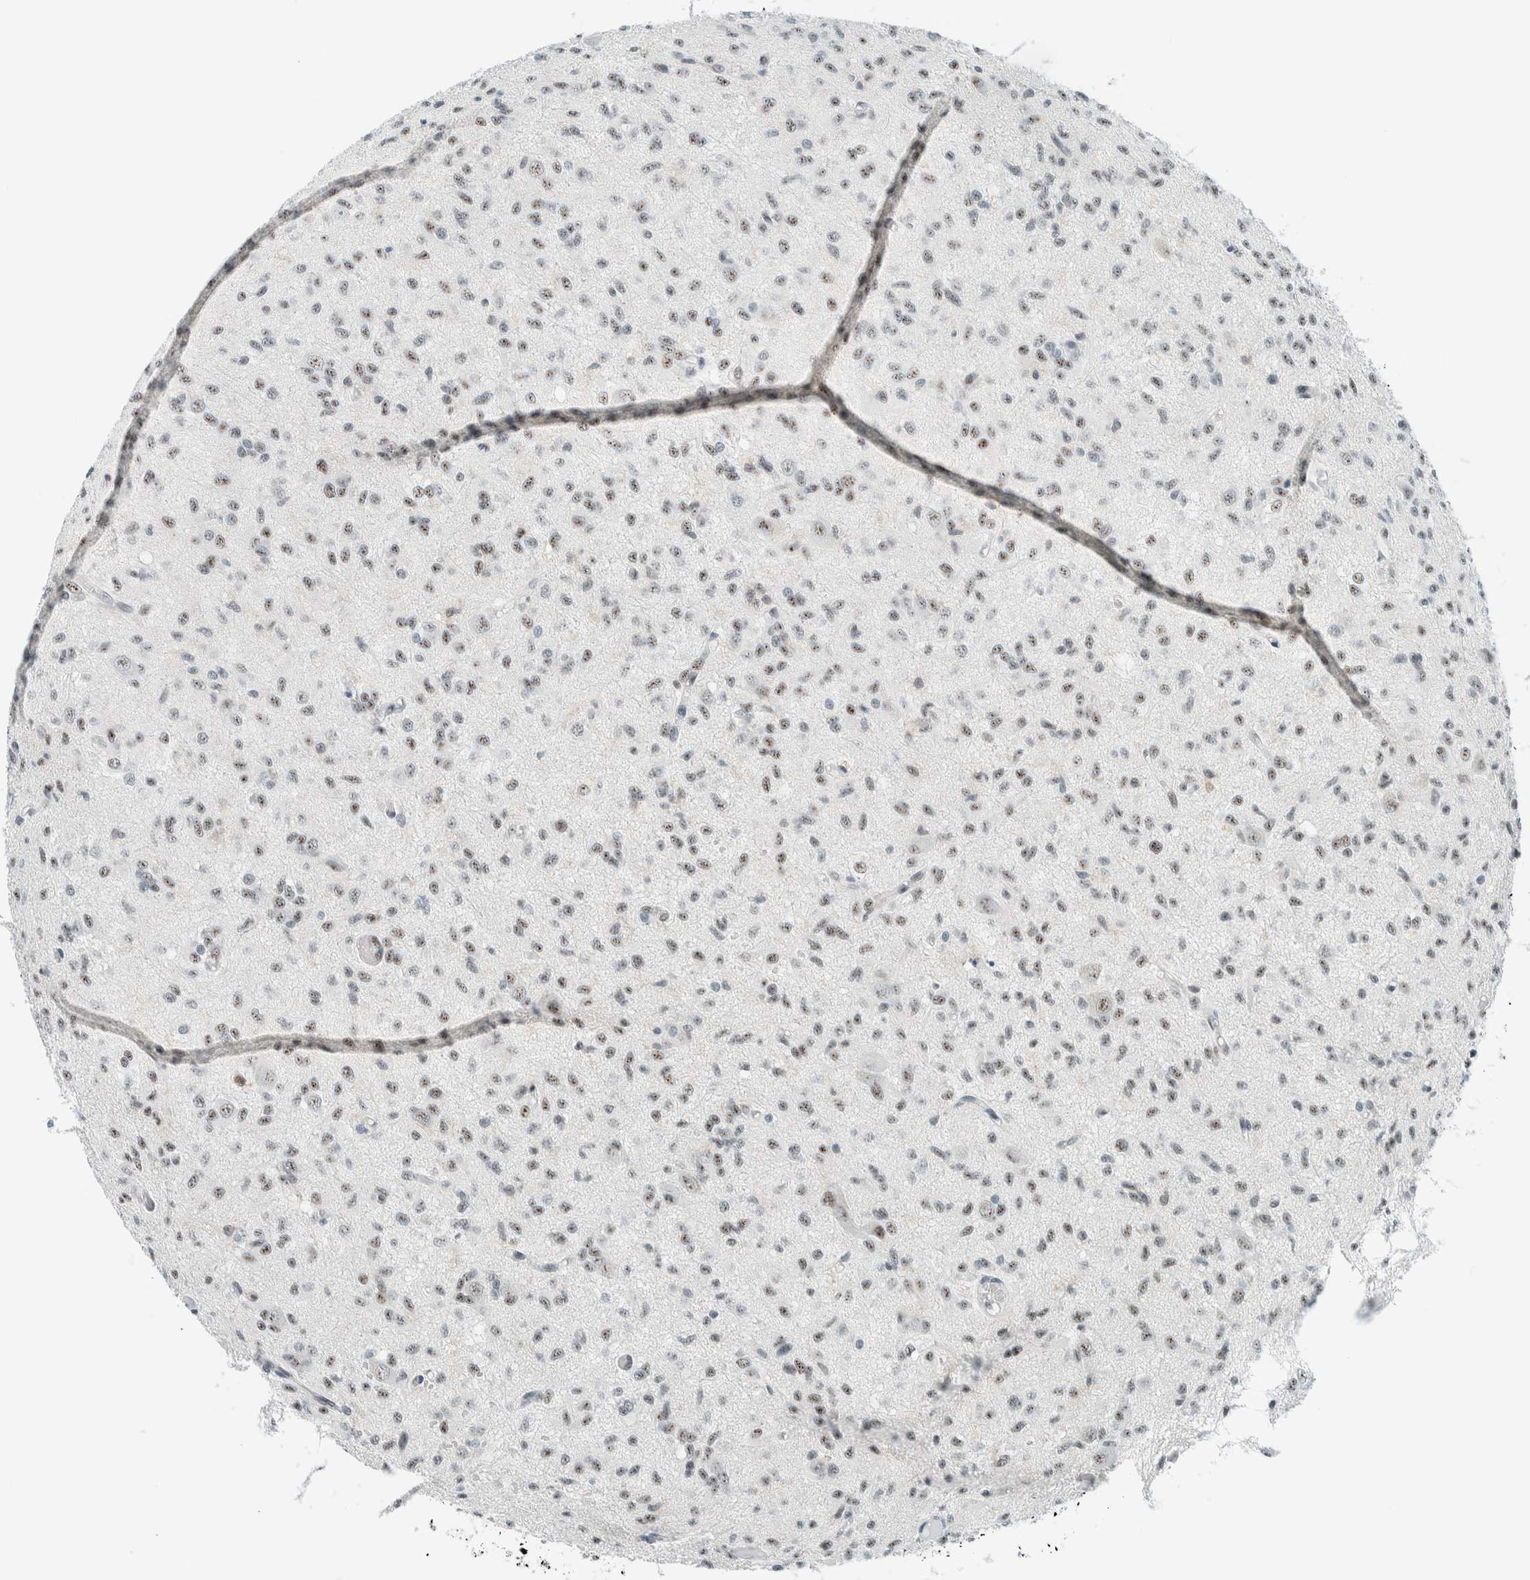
{"staining": {"intensity": "weak", "quantity": ">75%", "location": "nuclear"}, "tissue": "glioma", "cell_type": "Tumor cells", "image_type": "cancer", "snomed": [{"axis": "morphology", "description": "Glioma, malignant, High grade"}, {"axis": "topography", "description": "Brain"}], "caption": "Glioma was stained to show a protein in brown. There is low levels of weak nuclear staining in about >75% of tumor cells. (DAB (3,3'-diaminobenzidine) = brown stain, brightfield microscopy at high magnification).", "gene": "CYSRT1", "patient": {"sex": "female", "age": 59}}